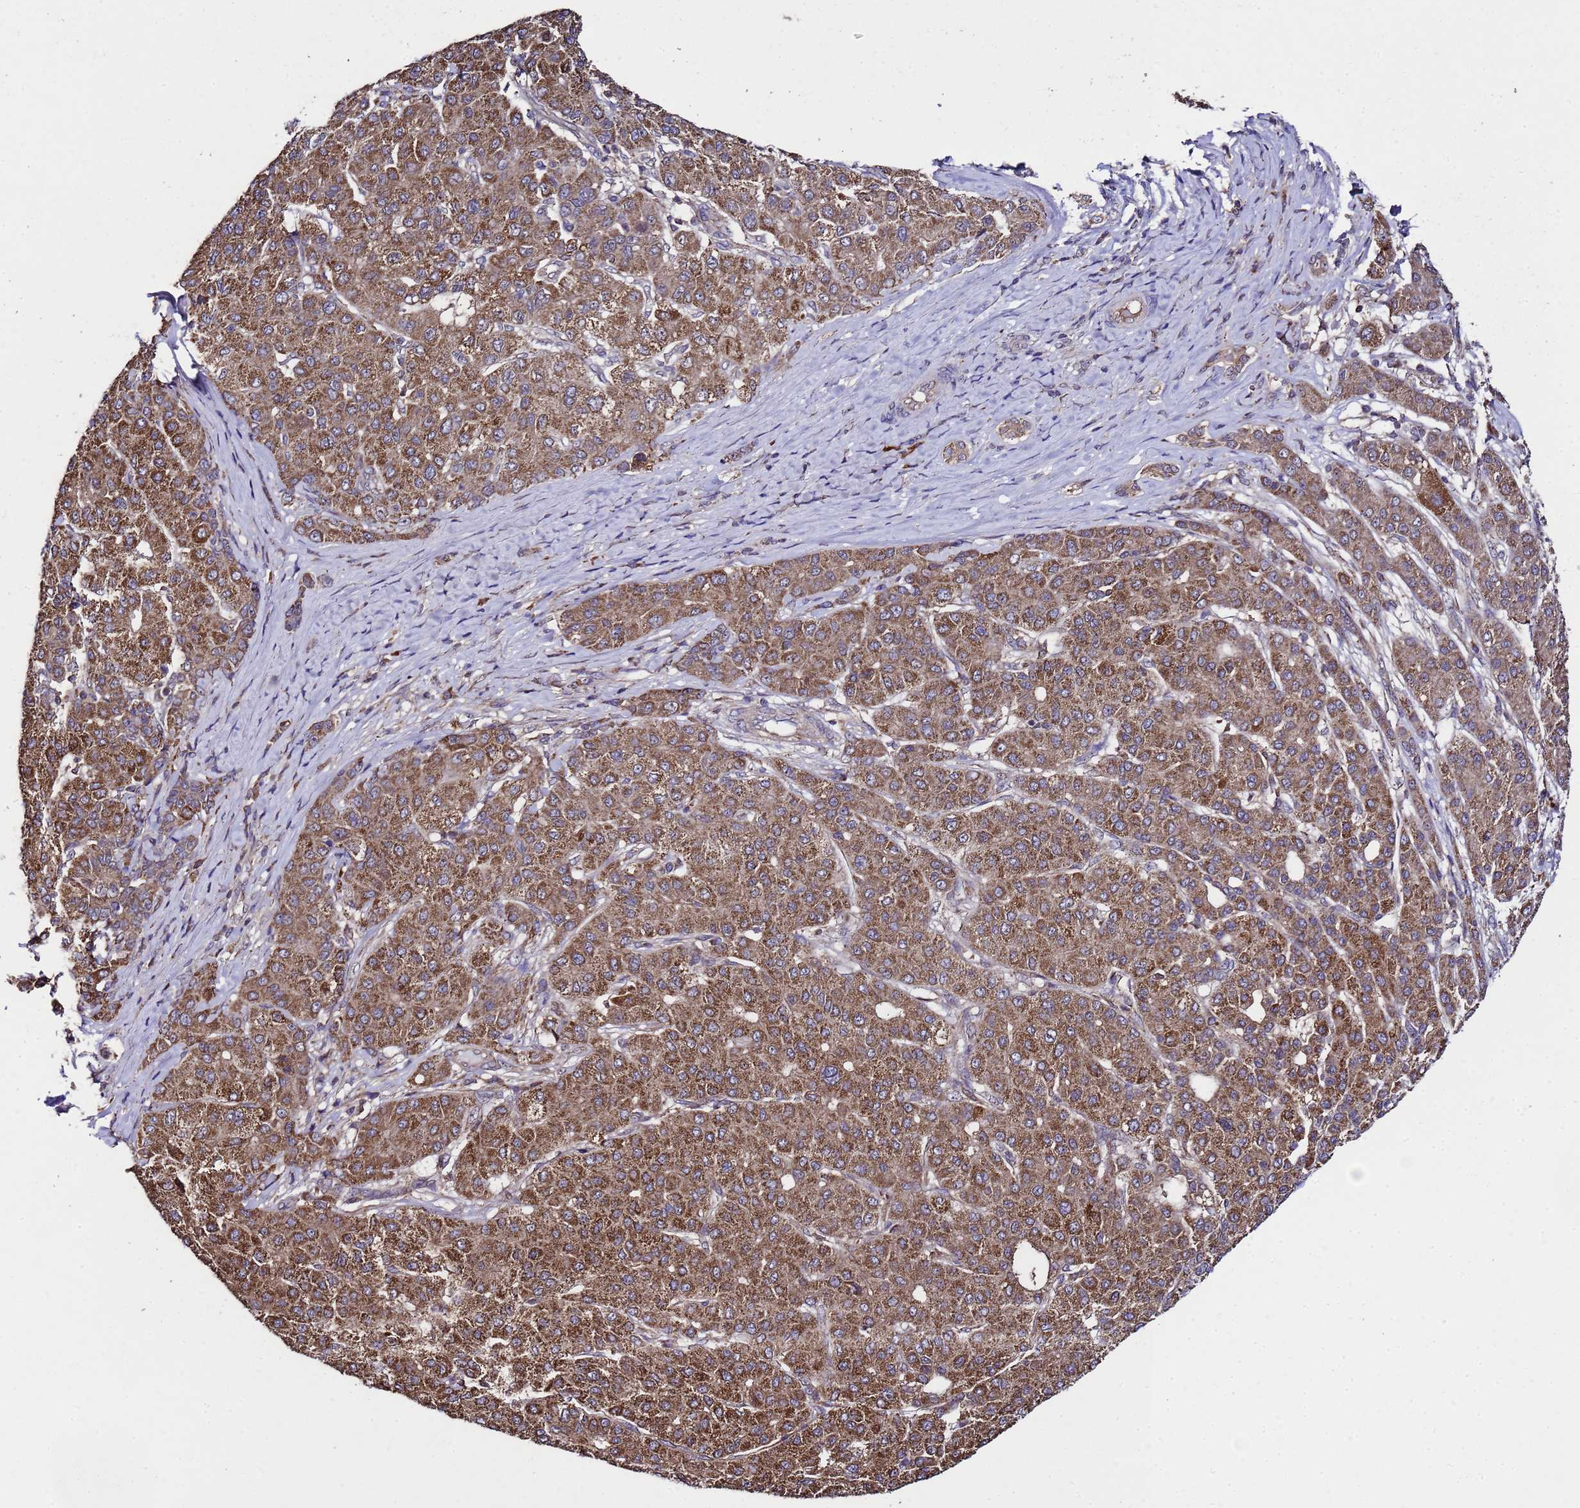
{"staining": {"intensity": "strong", "quantity": ">75%", "location": "cytoplasmic/membranous"}, "tissue": "liver cancer", "cell_type": "Tumor cells", "image_type": "cancer", "snomed": [{"axis": "morphology", "description": "Carcinoma, Hepatocellular, NOS"}, {"axis": "topography", "description": "Liver"}], "caption": "Immunohistochemistry (IHC) image of neoplastic tissue: human liver cancer (hepatocellular carcinoma) stained using IHC reveals high levels of strong protein expression localized specifically in the cytoplasmic/membranous of tumor cells, appearing as a cytoplasmic/membranous brown color.", "gene": "HSPBAP1", "patient": {"sex": "male", "age": 65}}